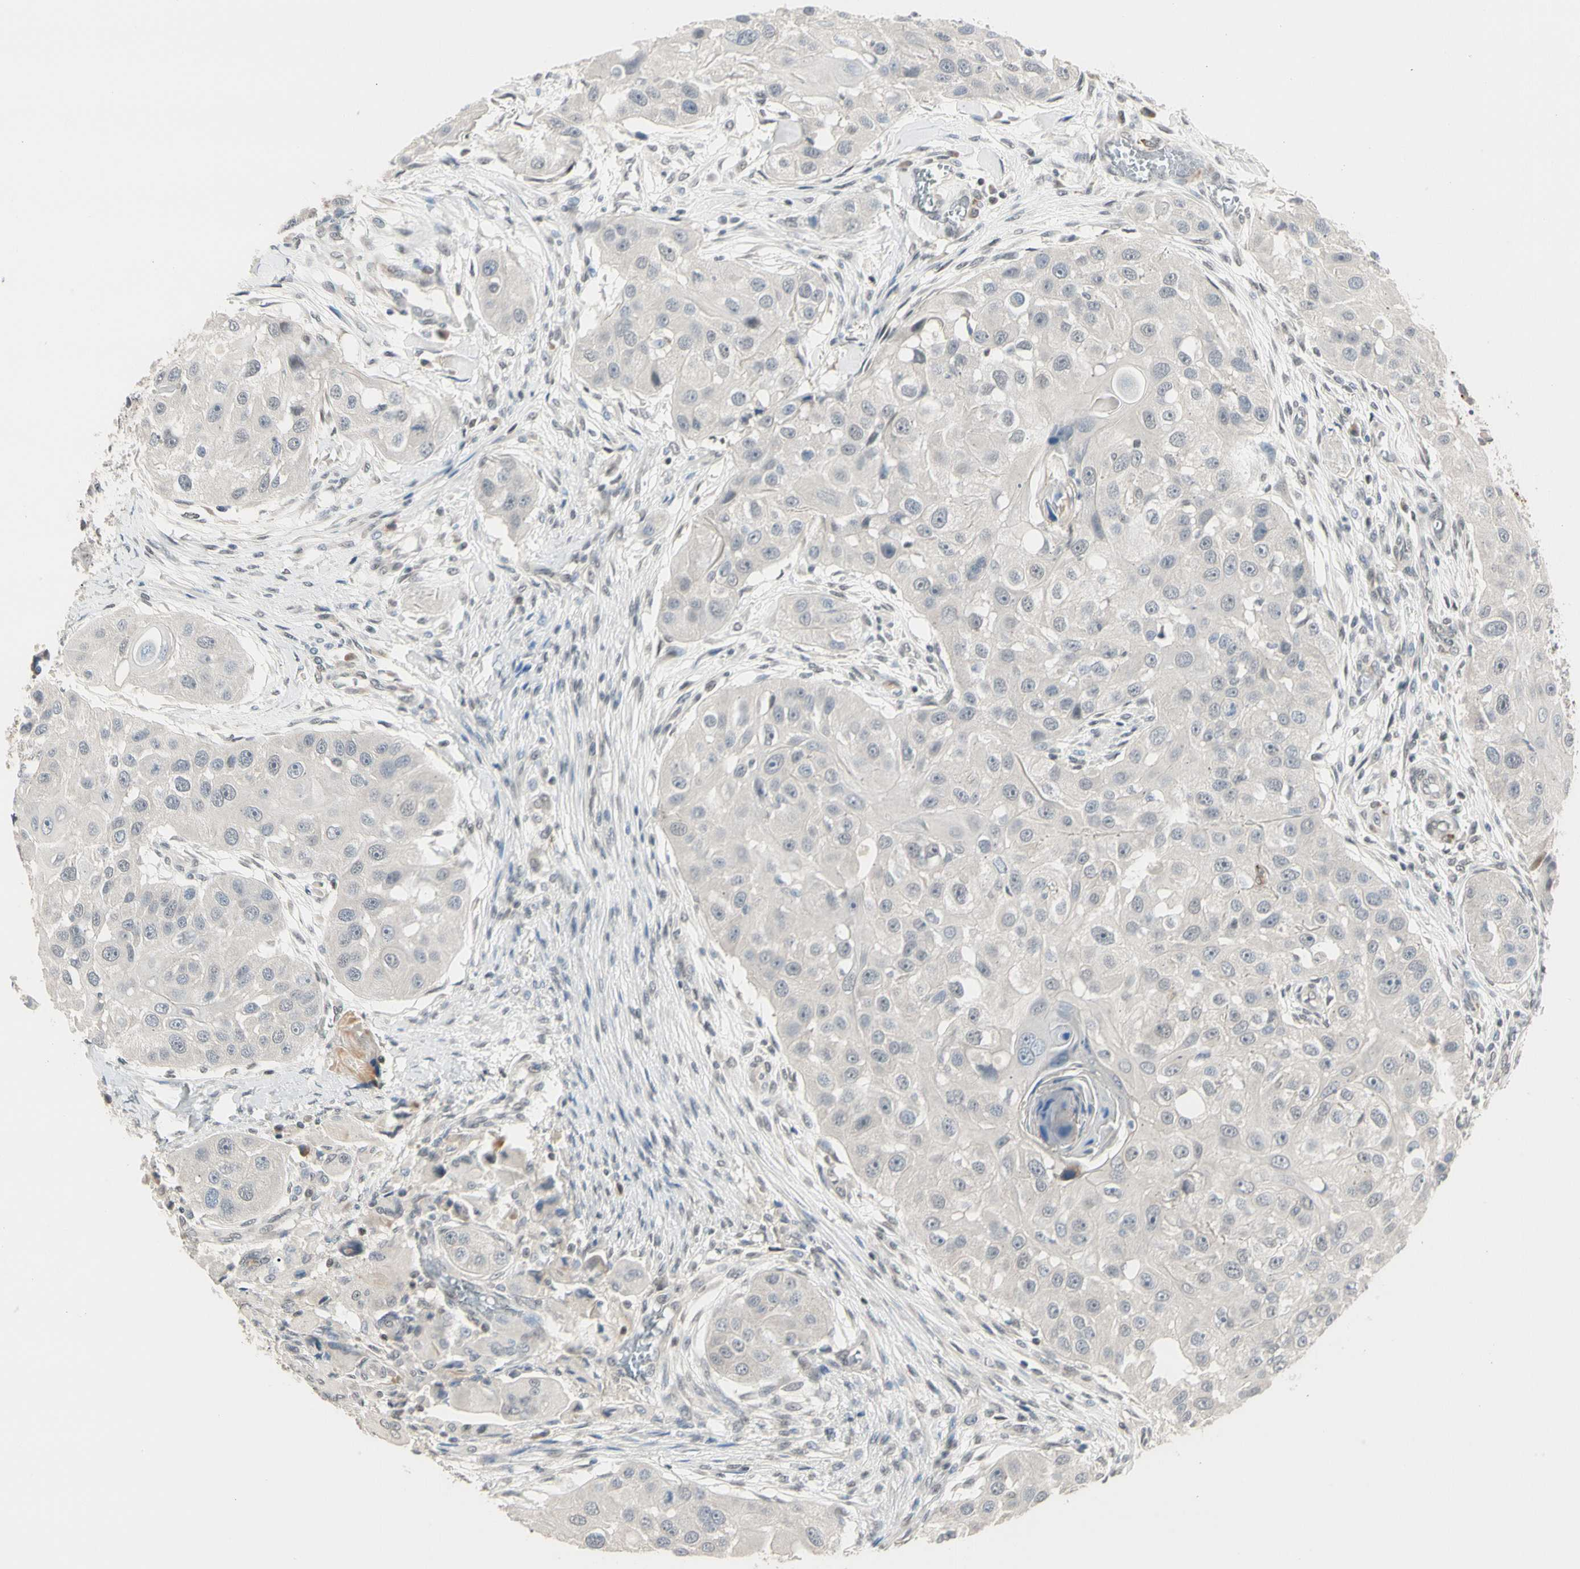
{"staining": {"intensity": "negative", "quantity": "none", "location": "none"}, "tissue": "head and neck cancer", "cell_type": "Tumor cells", "image_type": "cancer", "snomed": [{"axis": "morphology", "description": "Normal tissue, NOS"}, {"axis": "morphology", "description": "Squamous cell carcinoma, NOS"}, {"axis": "topography", "description": "Skeletal muscle"}, {"axis": "topography", "description": "Head-Neck"}], "caption": "Tumor cells are negative for protein expression in human head and neck cancer.", "gene": "GREM1", "patient": {"sex": "male", "age": 51}}